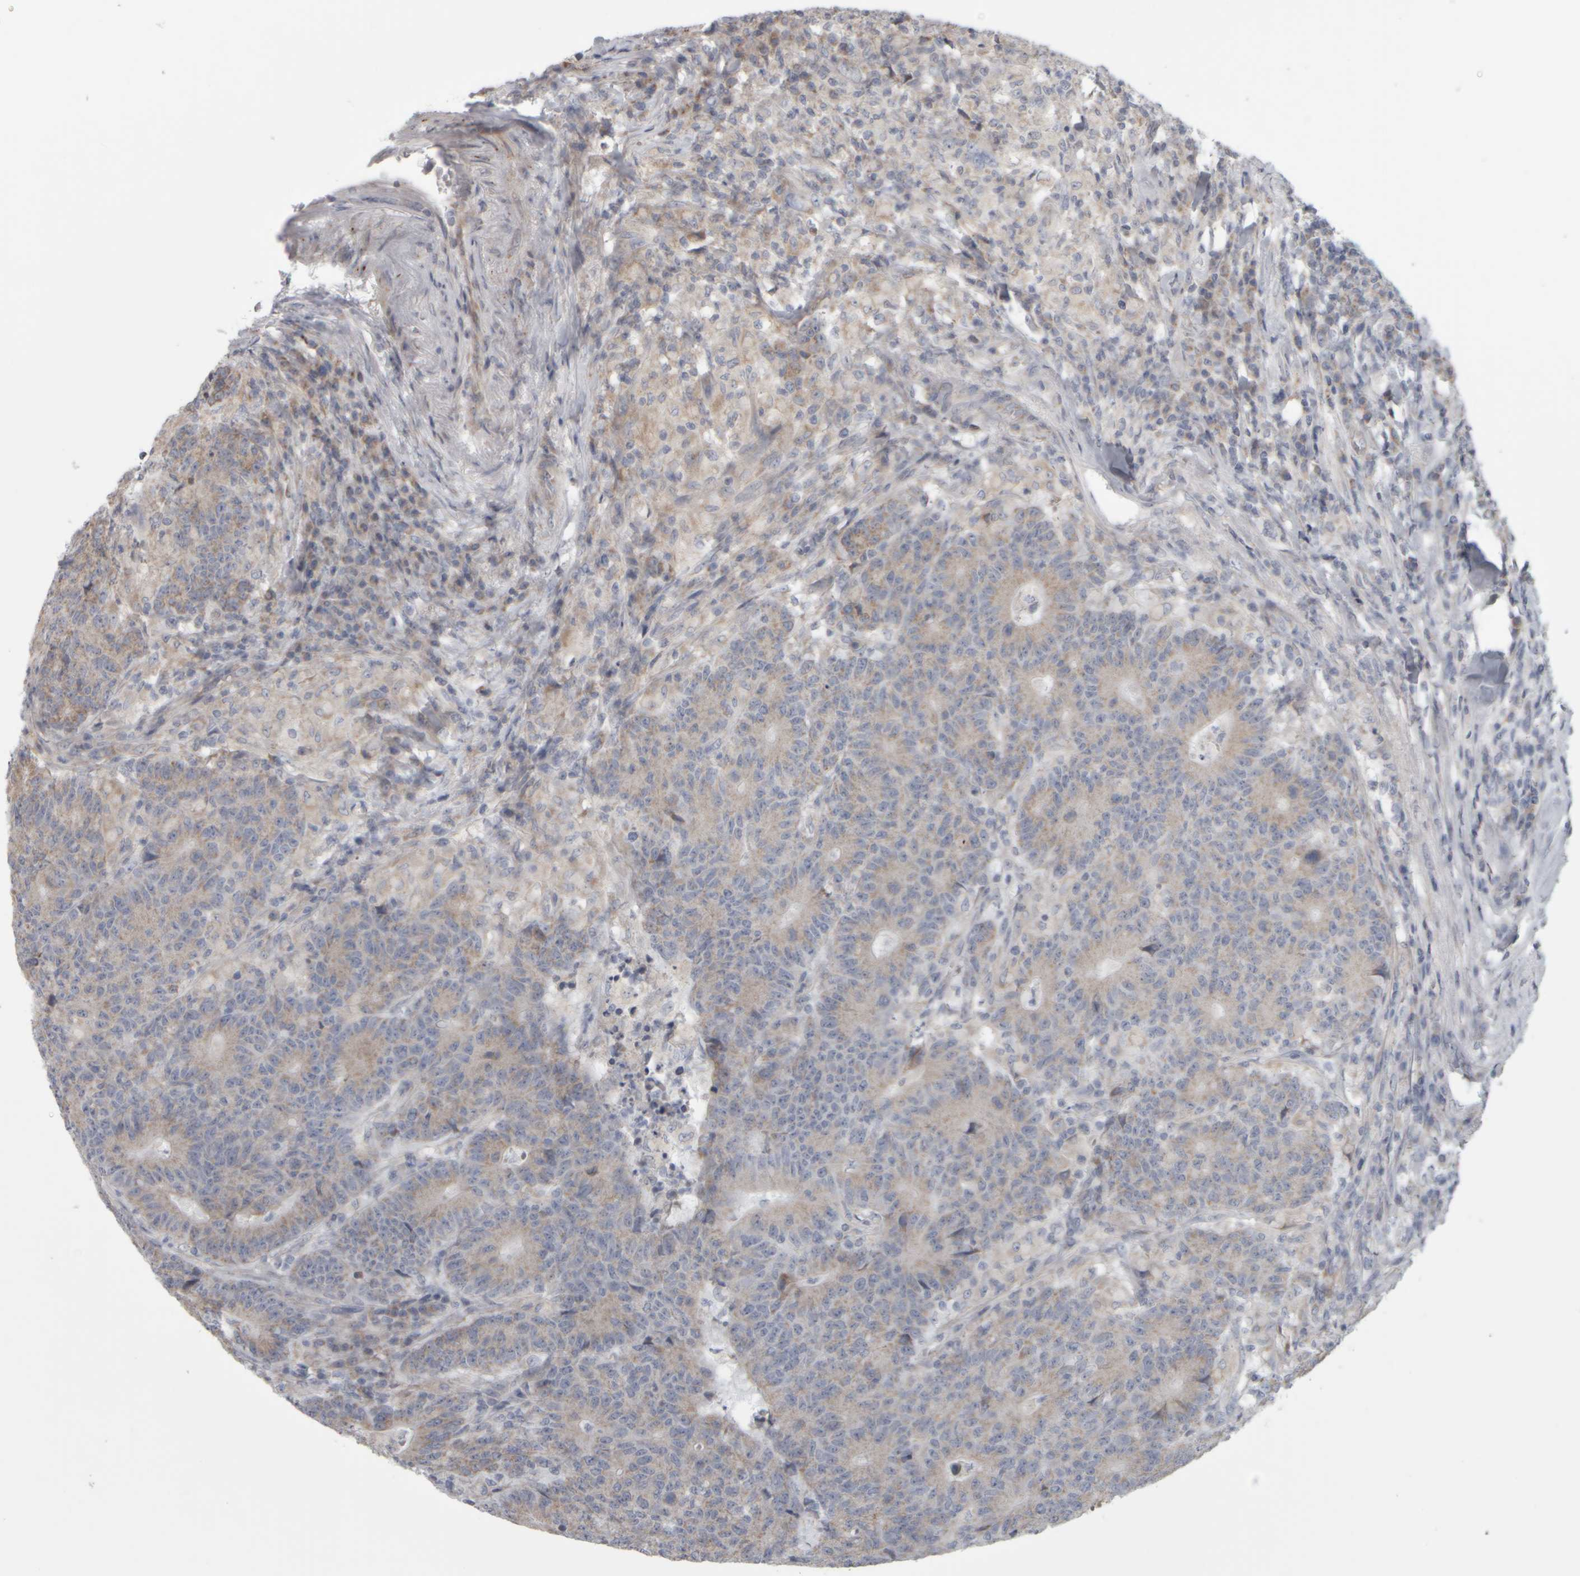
{"staining": {"intensity": "weak", "quantity": "25%-75%", "location": "cytoplasmic/membranous"}, "tissue": "colorectal cancer", "cell_type": "Tumor cells", "image_type": "cancer", "snomed": [{"axis": "morphology", "description": "Normal tissue, NOS"}, {"axis": "morphology", "description": "Adenocarcinoma, NOS"}, {"axis": "topography", "description": "Colon"}], "caption": "Weak cytoplasmic/membranous staining for a protein is appreciated in about 25%-75% of tumor cells of colorectal adenocarcinoma using IHC.", "gene": "SCO1", "patient": {"sex": "female", "age": 75}}